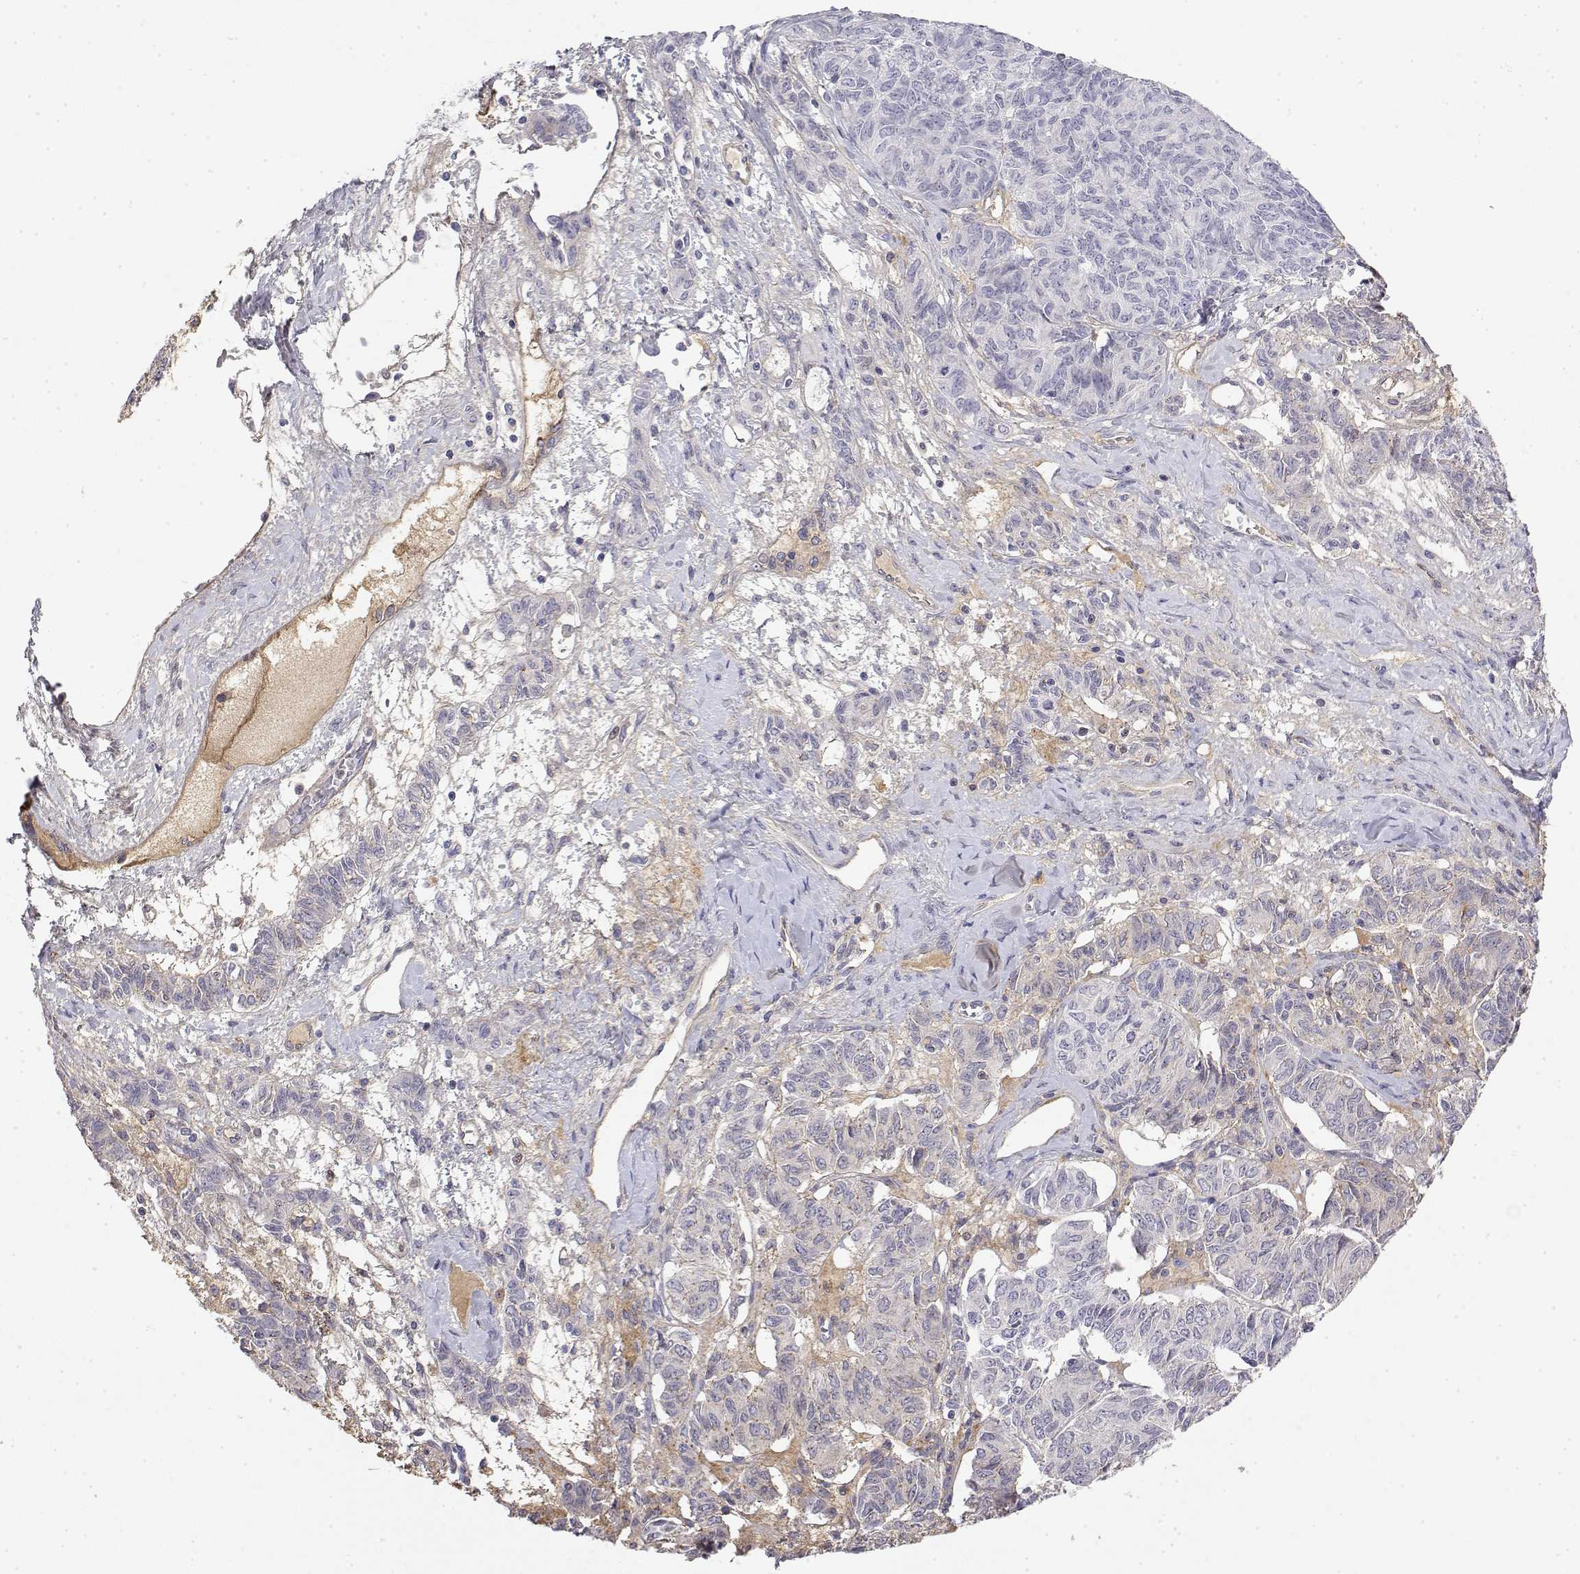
{"staining": {"intensity": "negative", "quantity": "none", "location": "none"}, "tissue": "ovarian cancer", "cell_type": "Tumor cells", "image_type": "cancer", "snomed": [{"axis": "morphology", "description": "Carcinoma, endometroid"}, {"axis": "topography", "description": "Ovary"}], "caption": "High power microscopy histopathology image of an immunohistochemistry image of ovarian cancer (endometroid carcinoma), revealing no significant expression in tumor cells.", "gene": "GGACT", "patient": {"sex": "female", "age": 80}}